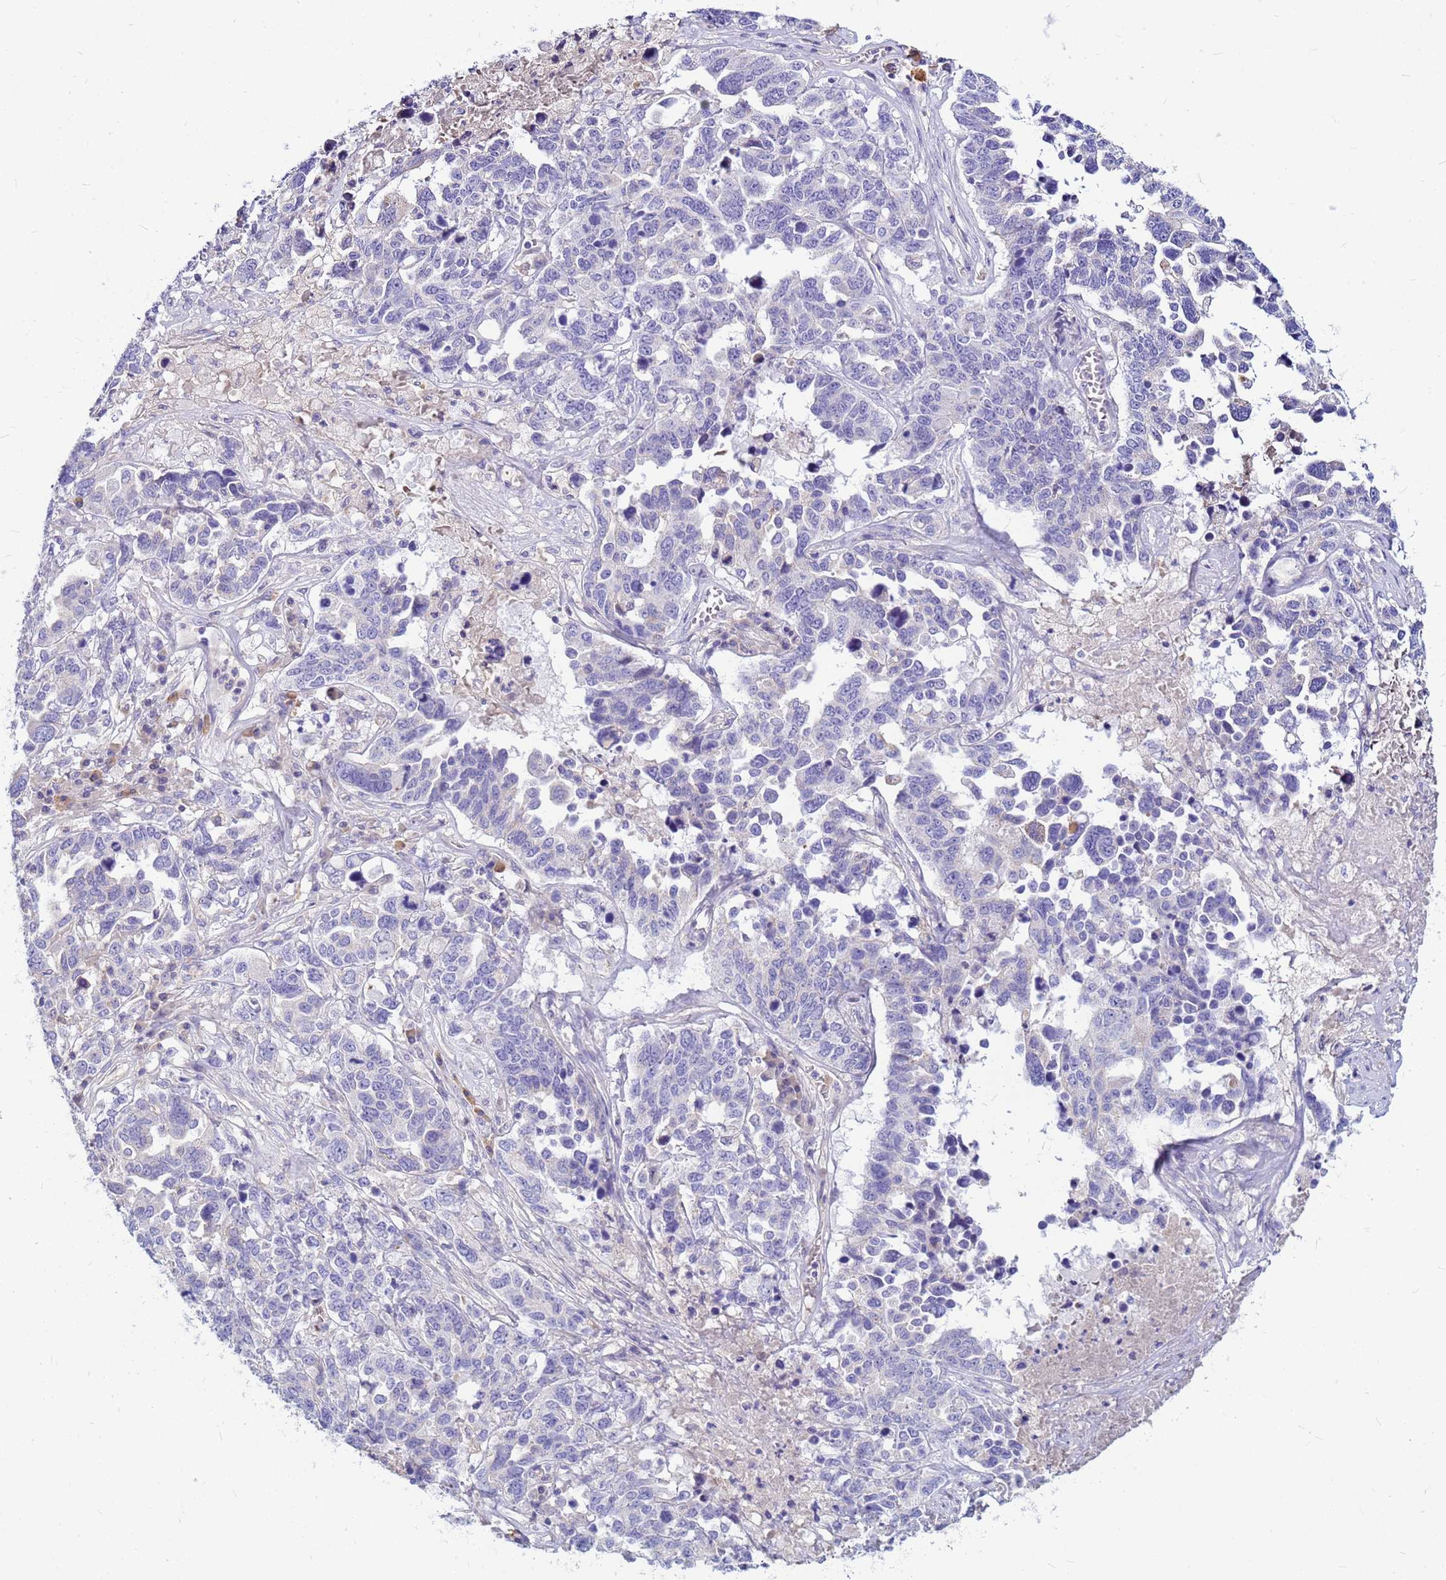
{"staining": {"intensity": "negative", "quantity": "none", "location": "none"}, "tissue": "ovarian cancer", "cell_type": "Tumor cells", "image_type": "cancer", "snomed": [{"axis": "morphology", "description": "Carcinoma, endometroid"}, {"axis": "topography", "description": "Ovary"}], "caption": "DAB (3,3'-diaminobenzidine) immunohistochemical staining of human ovarian endometroid carcinoma demonstrates no significant positivity in tumor cells.", "gene": "DPRX", "patient": {"sex": "female", "age": 62}}